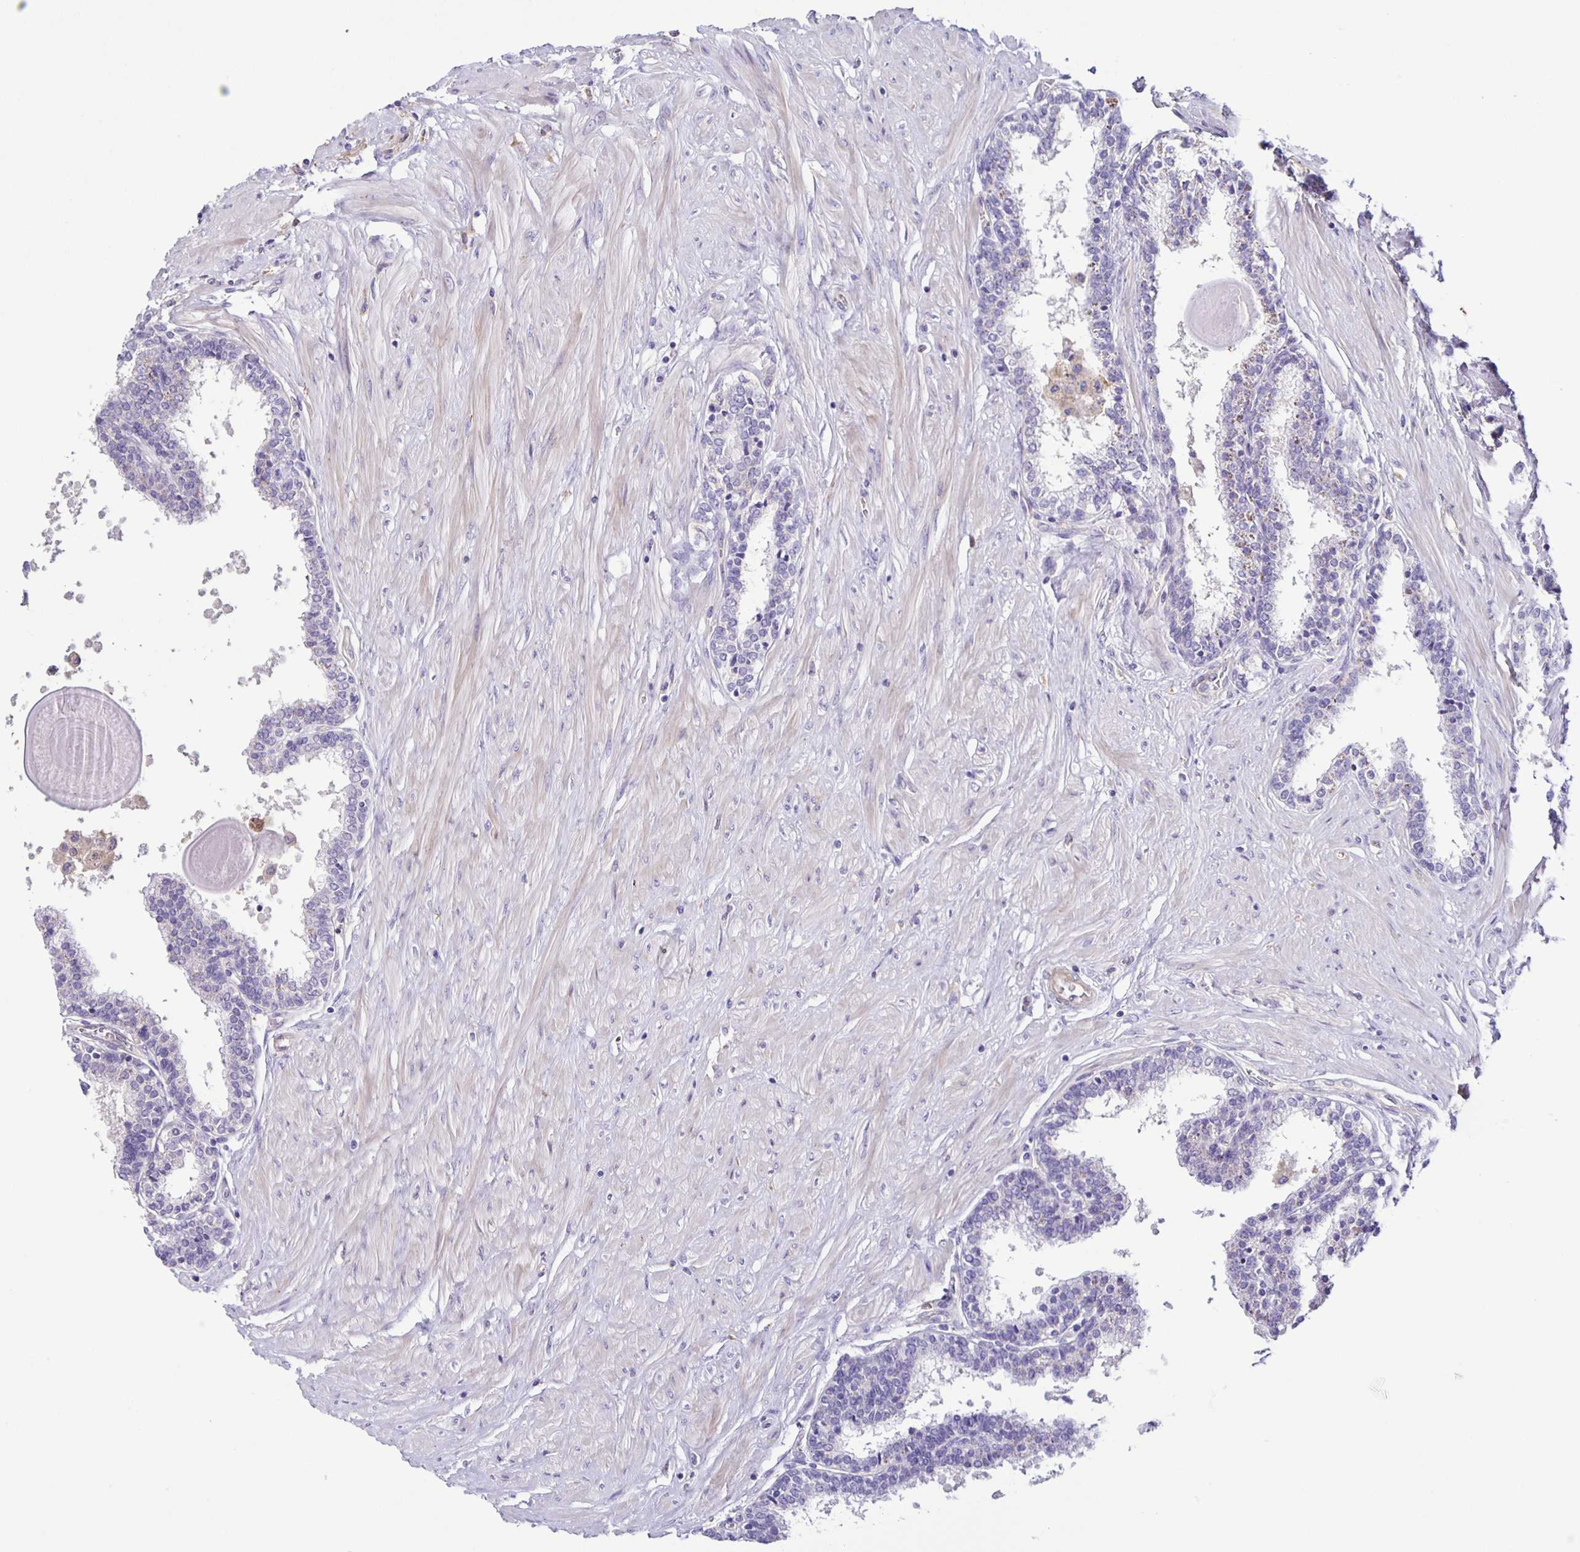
{"staining": {"intensity": "negative", "quantity": "none", "location": "none"}, "tissue": "prostate", "cell_type": "Glandular cells", "image_type": "normal", "snomed": [{"axis": "morphology", "description": "Normal tissue, NOS"}, {"axis": "topography", "description": "Prostate"}], "caption": "The histopathology image shows no staining of glandular cells in benign prostate. (DAB immunohistochemistry with hematoxylin counter stain).", "gene": "BOLL", "patient": {"sex": "male", "age": 55}}